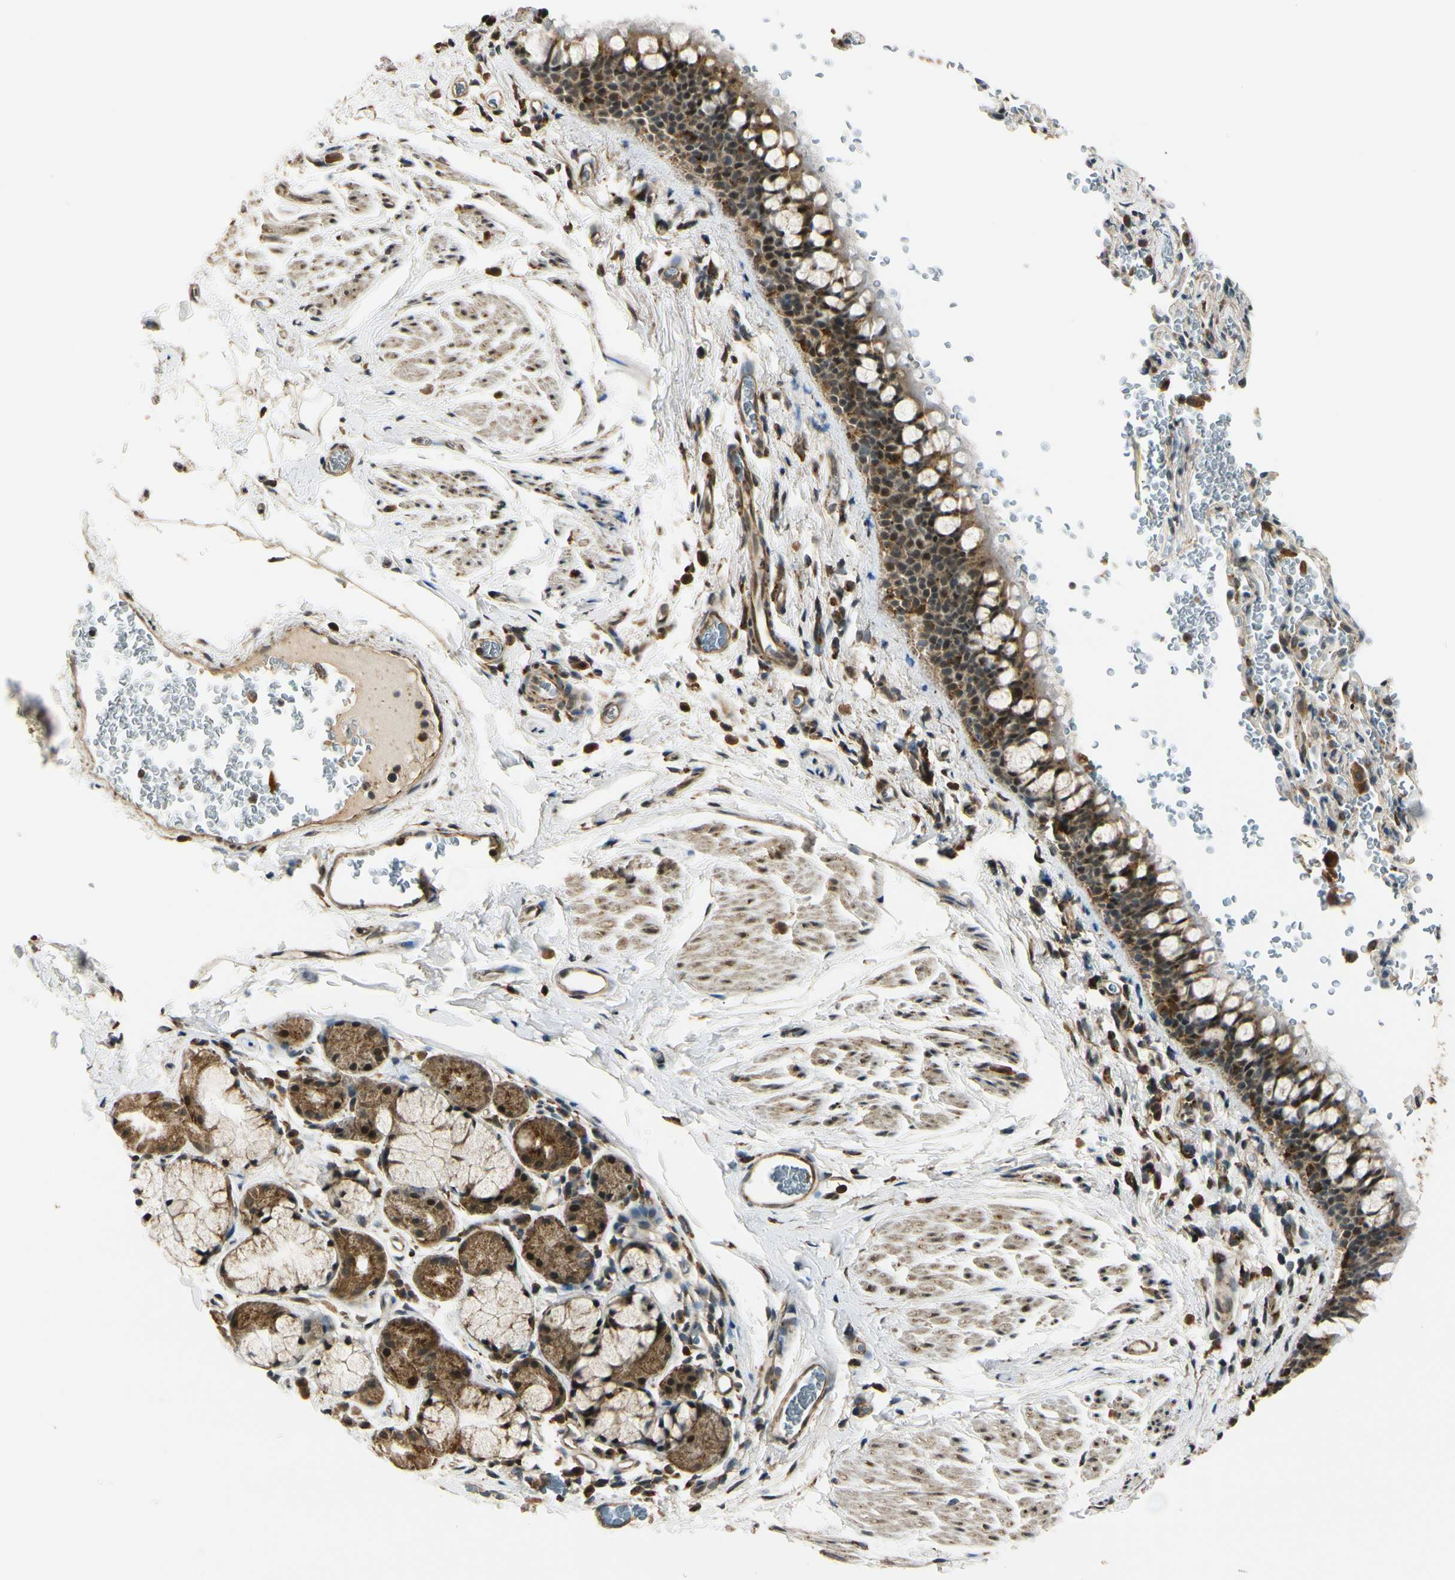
{"staining": {"intensity": "moderate", "quantity": ">75%", "location": "cytoplasmic/membranous,nuclear"}, "tissue": "bronchus", "cell_type": "Respiratory epithelial cells", "image_type": "normal", "snomed": [{"axis": "morphology", "description": "Normal tissue, NOS"}, {"axis": "morphology", "description": "Malignant melanoma, Metastatic site"}, {"axis": "topography", "description": "Bronchus"}, {"axis": "topography", "description": "Lung"}], "caption": "The histopathology image reveals staining of unremarkable bronchus, revealing moderate cytoplasmic/membranous,nuclear protein staining (brown color) within respiratory epithelial cells.", "gene": "LAMTOR1", "patient": {"sex": "male", "age": 64}}